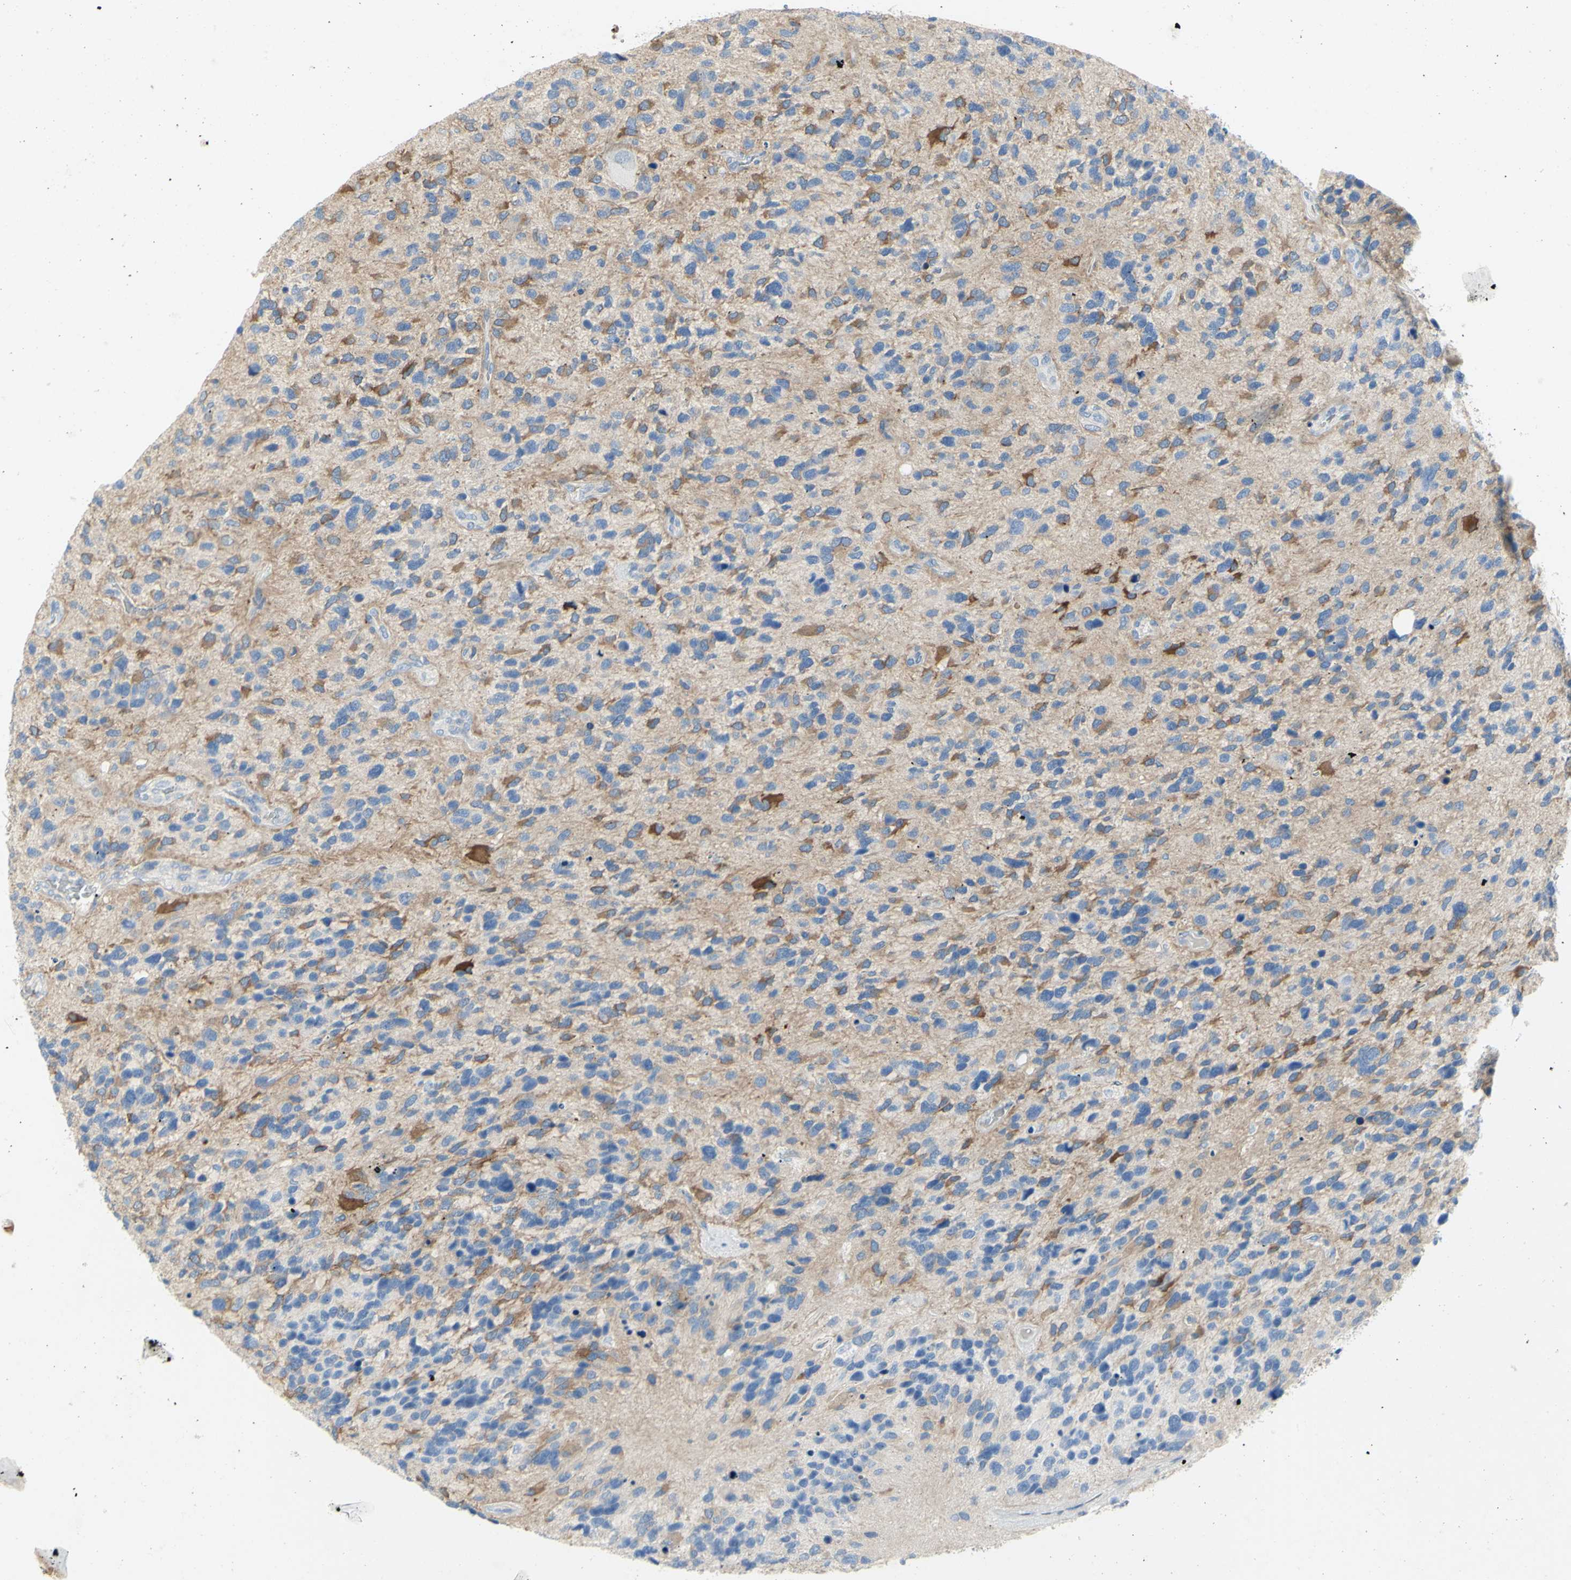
{"staining": {"intensity": "weak", "quantity": ">75%", "location": "cytoplasmic/membranous"}, "tissue": "glioma", "cell_type": "Tumor cells", "image_type": "cancer", "snomed": [{"axis": "morphology", "description": "Glioma, malignant, High grade"}, {"axis": "topography", "description": "Brain"}], "caption": "This is an image of IHC staining of high-grade glioma (malignant), which shows weak staining in the cytoplasmic/membranous of tumor cells.", "gene": "MUC1", "patient": {"sex": "female", "age": 58}}